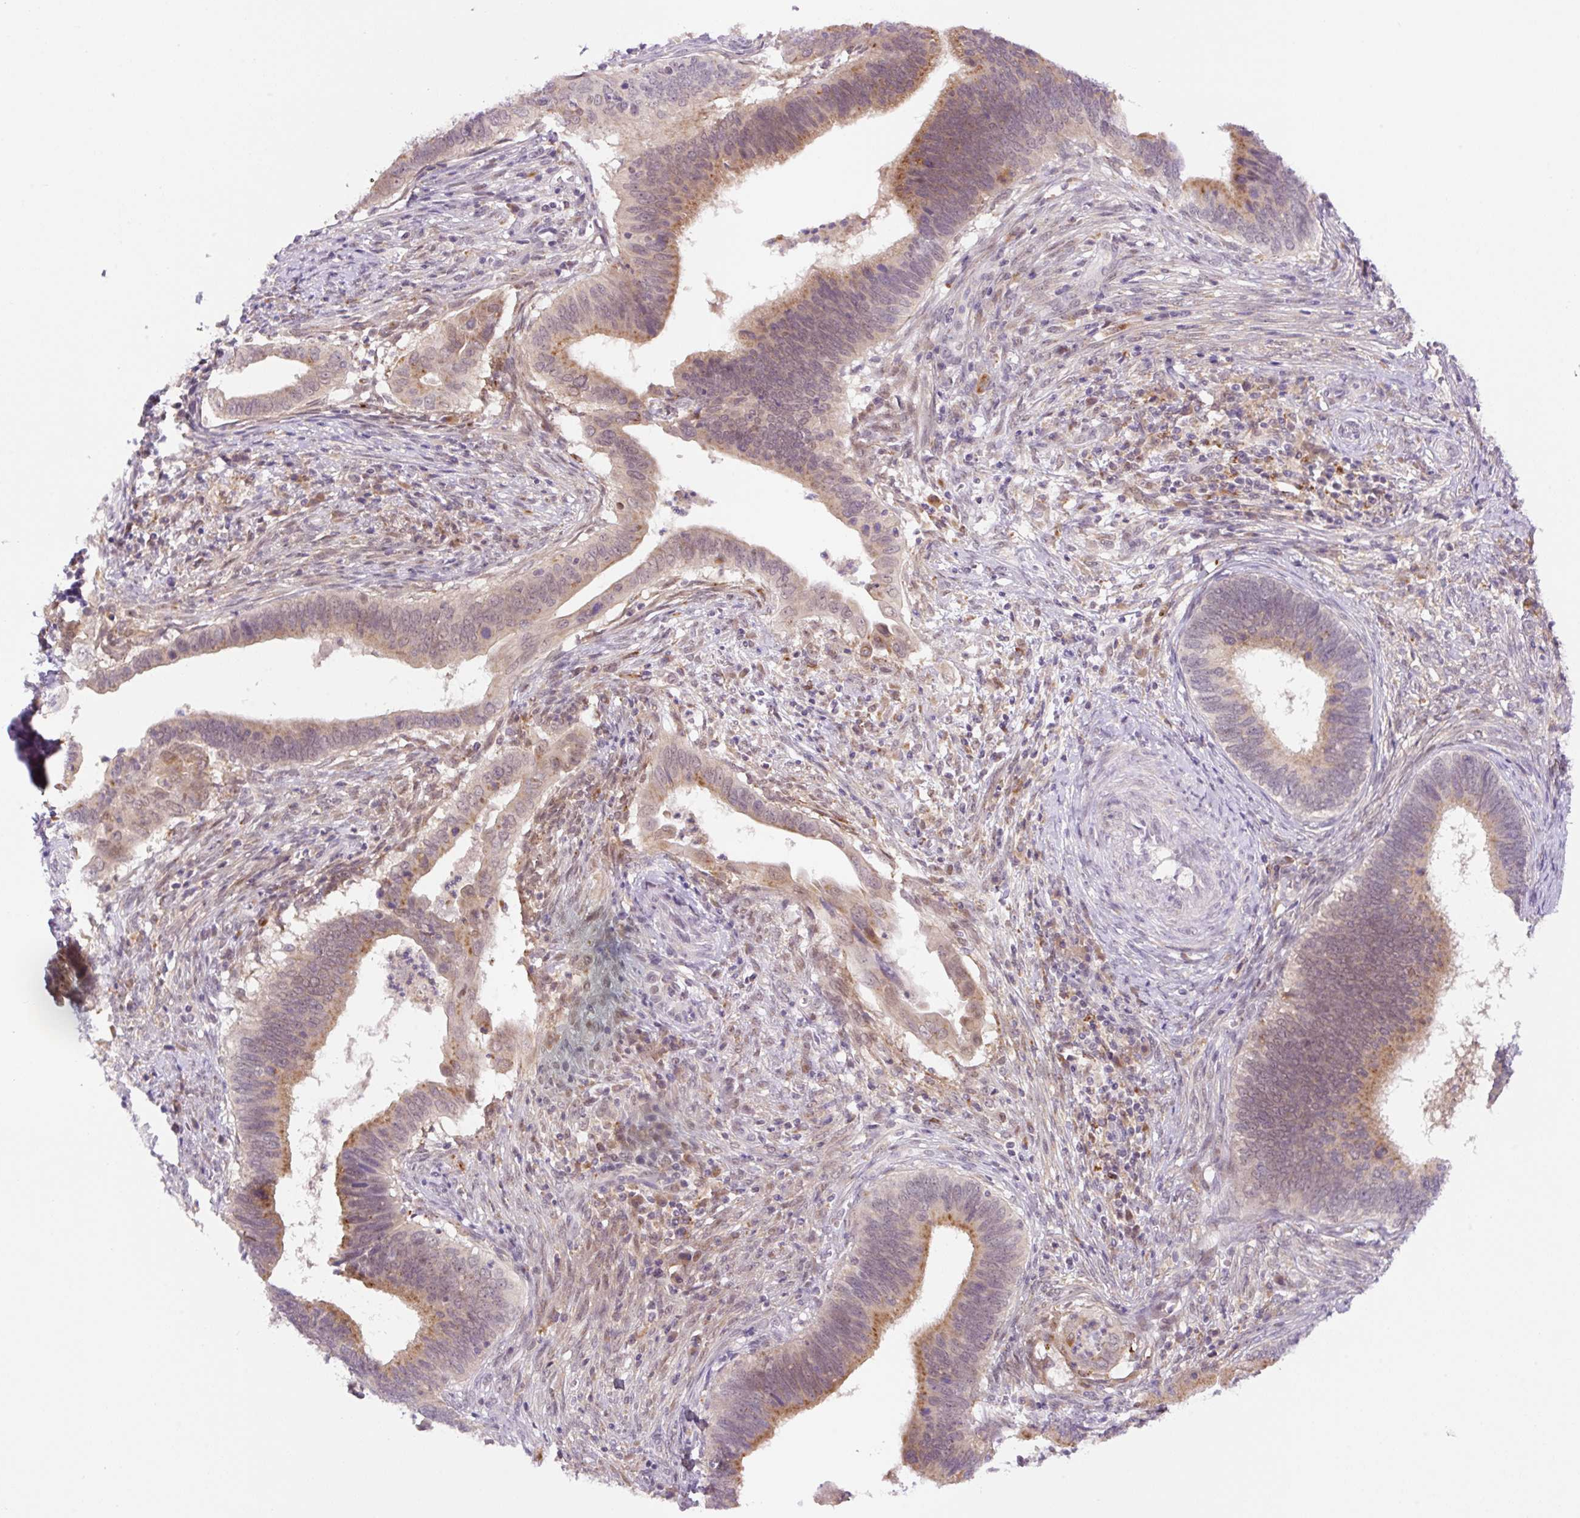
{"staining": {"intensity": "moderate", "quantity": ">75%", "location": "cytoplasmic/membranous"}, "tissue": "cervical cancer", "cell_type": "Tumor cells", "image_type": "cancer", "snomed": [{"axis": "morphology", "description": "Adenocarcinoma, NOS"}, {"axis": "topography", "description": "Cervix"}], "caption": "A brown stain highlights moderate cytoplasmic/membranous expression of a protein in adenocarcinoma (cervical) tumor cells. (DAB (3,3'-diaminobenzidine) = brown stain, brightfield microscopy at high magnification).", "gene": "CEBPZOS", "patient": {"sex": "female", "age": 42}}